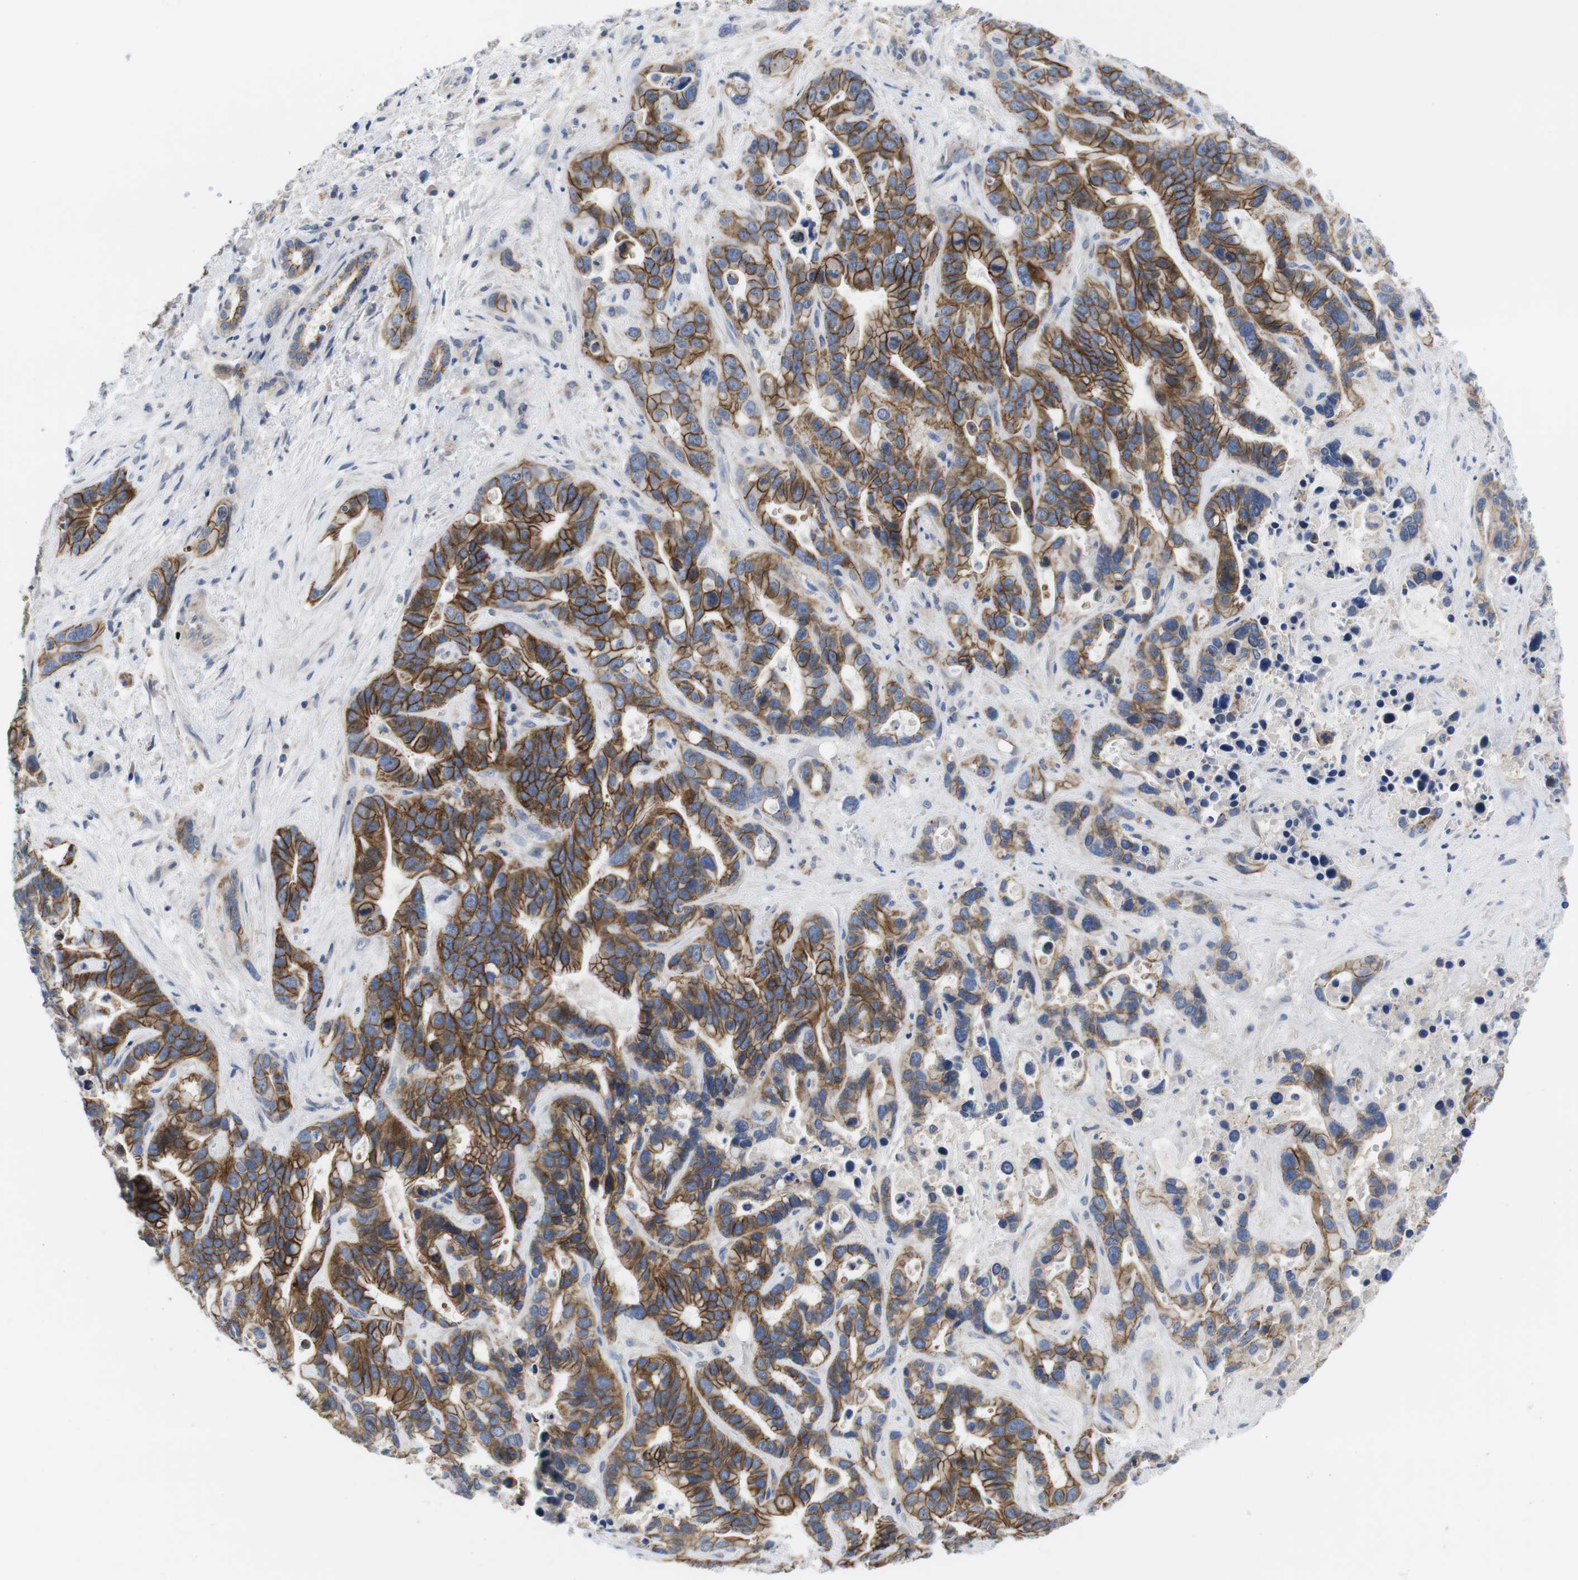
{"staining": {"intensity": "moderate", "quantity": ">75%", "location": "cytoplasmic/membranous"}, "tissue": "liver cancer", "cell_type": "Tumor cells", "image_type": "cancer", "snomed": [{"axis": "morphology", "description": "Cholangiocarcinoma"}, {"axis": "topography", "description": "Liver"}], "caption": "Protein expression analysis of cholangiocarcinoma (liver) exhibits moderate cytoplasmic/membranous staining in approximately >75% of tumor cells. The staining was performed using DAB, with brown indicating positive protein expression. Nuclei are stained blue with hematoxylin.", "gene": "SCRIB", "patient": {"sex": "female", "age": 65}}